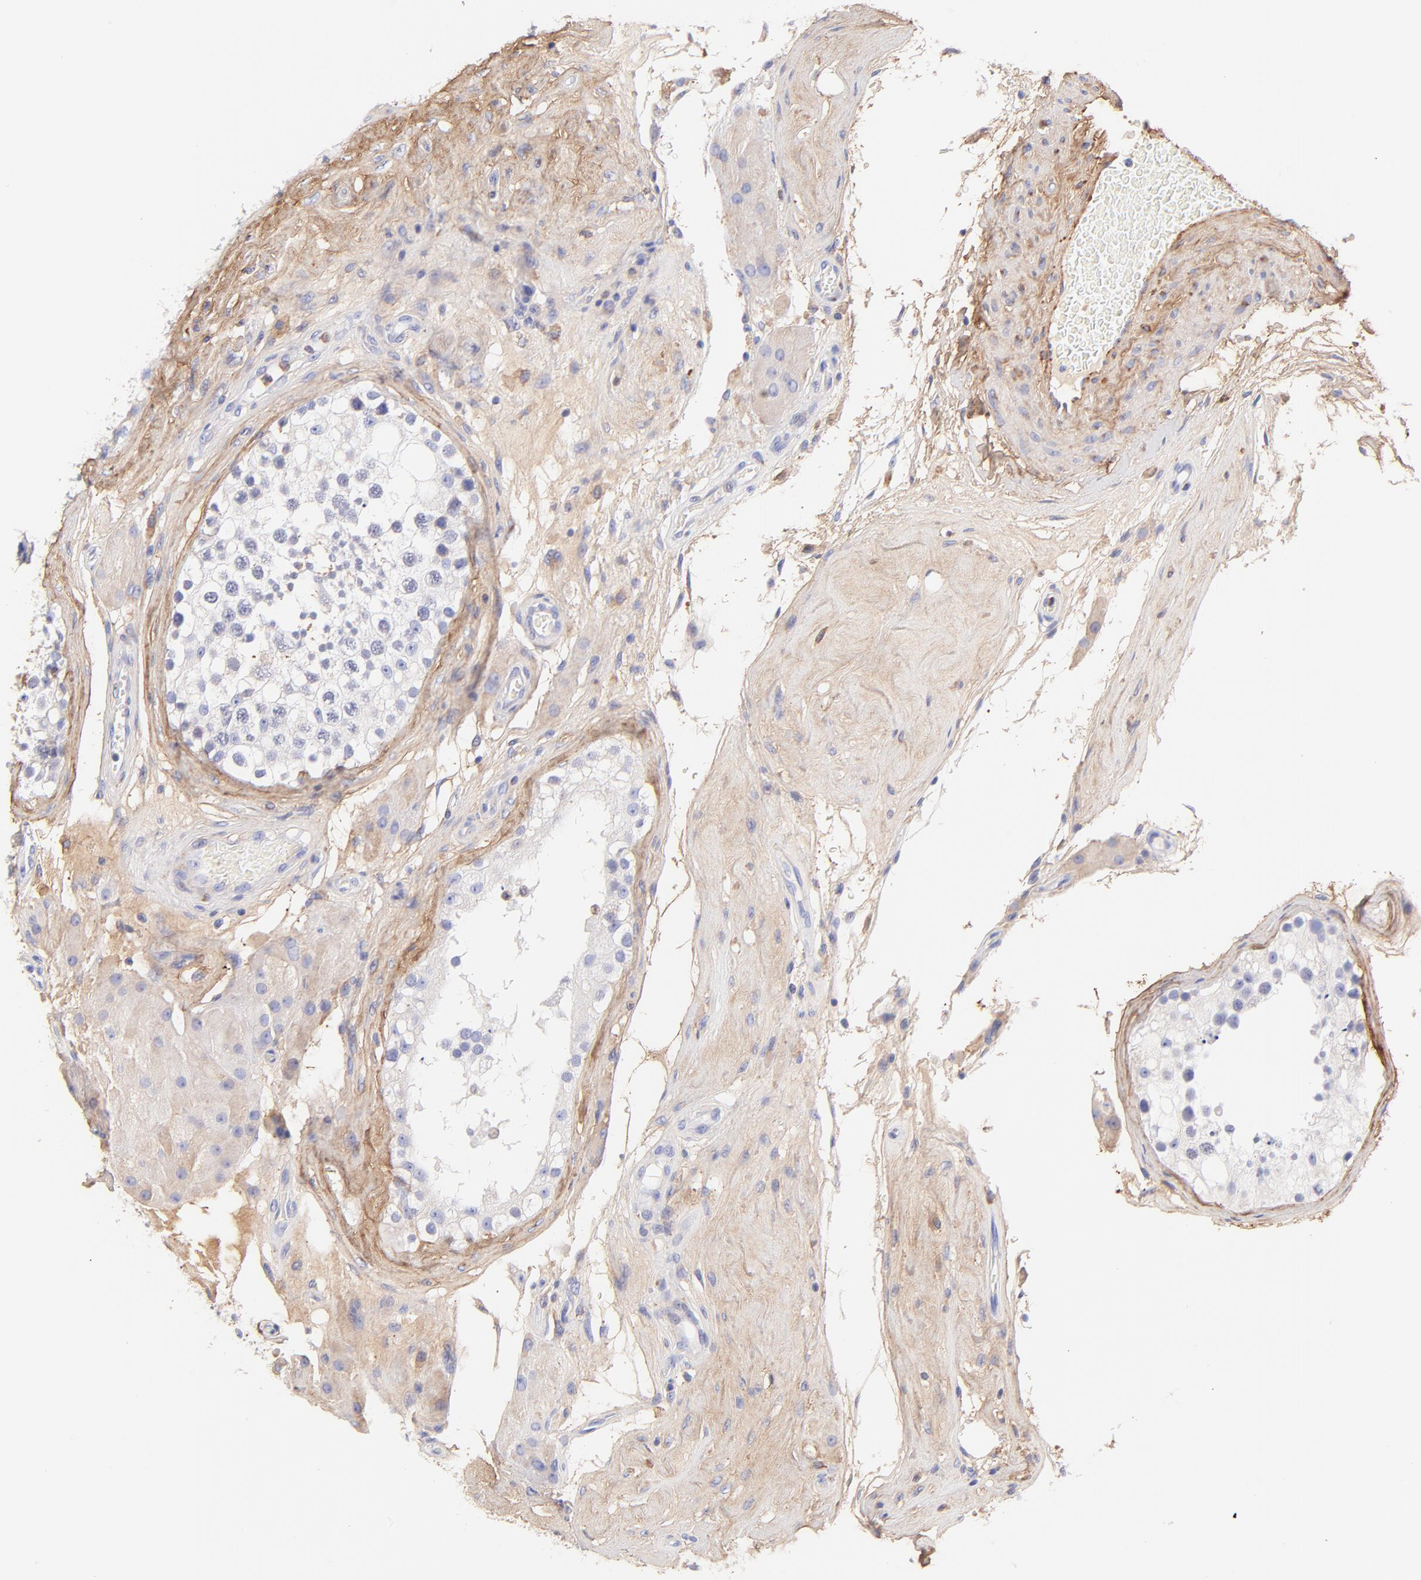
{"staining": {"intensity": "negative", "quantity": "none", "location": "none"}, "tissue": "testis", "cell_type": "Cells in seminiferous ducts", "image_type": "normal", "snomed": [{"axis": "morphology", "description": "Normal tissue, NOS"}, {"axis": "topography", "description": "Testis"}], "caption": "IHC of benign testis demonstrates no staining in cells in seminiferous ducts.", "gene": "BGN", "patient": {"sex": "male", "age": 68}}